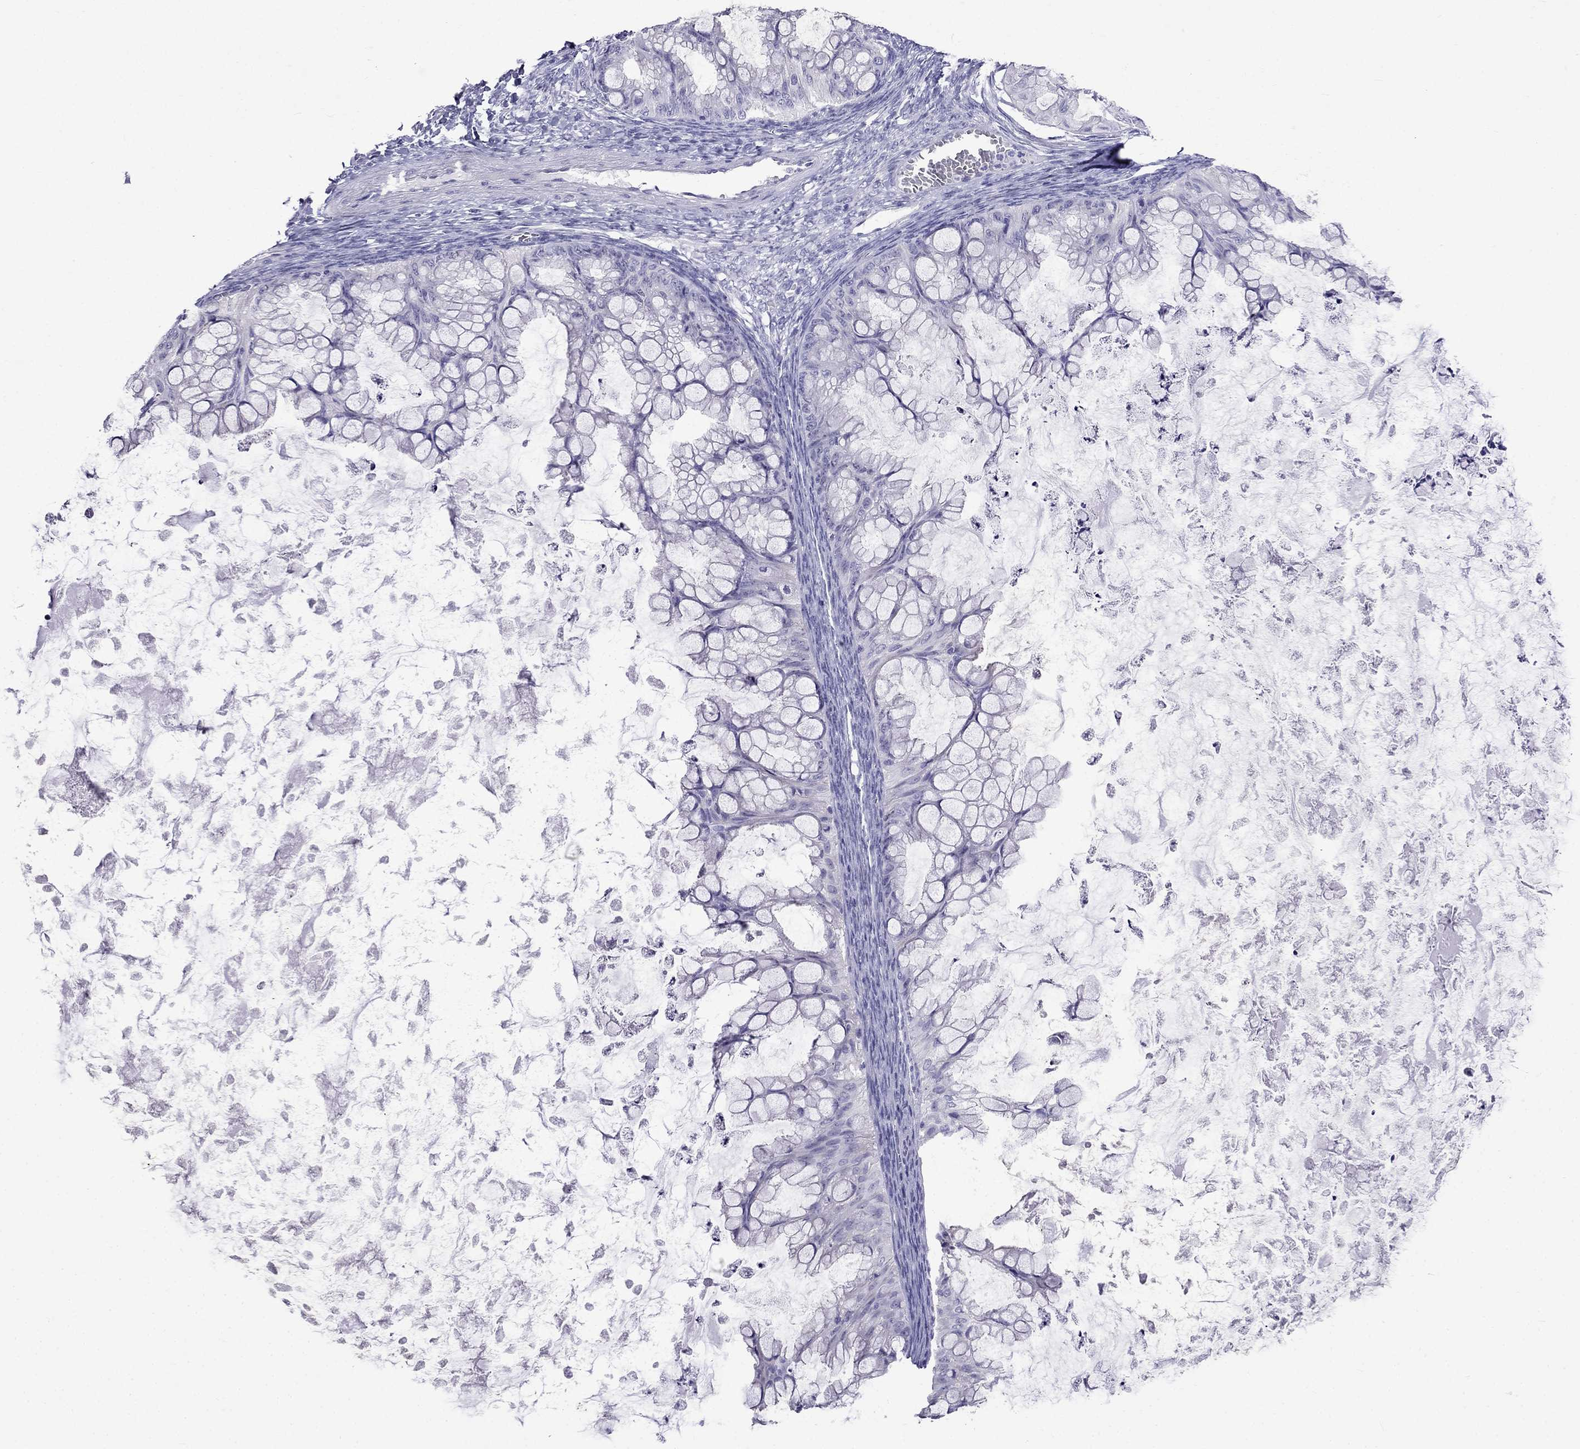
{"staining": {"intensity": "negative", "quantity": "none", "location": "none"}, "tissue": "ovarian cancer", "cell_type": "Tumor cells", "image_type": "cancer", "snomed": [{"axis": "morphology", "description": "Cystadenocarcinoma, mucinous, NOS"}, {"axis": "topography", "description": "Ovary"}], "caption": "The immunohistochemistry (IHC) histopathology image has no significant staining in tumor cells of ovarian cancer (mucinous cystadenocarcinoma) tissue.", "gene": "MGP", "patient": {"sex": "female", "age": 35}}